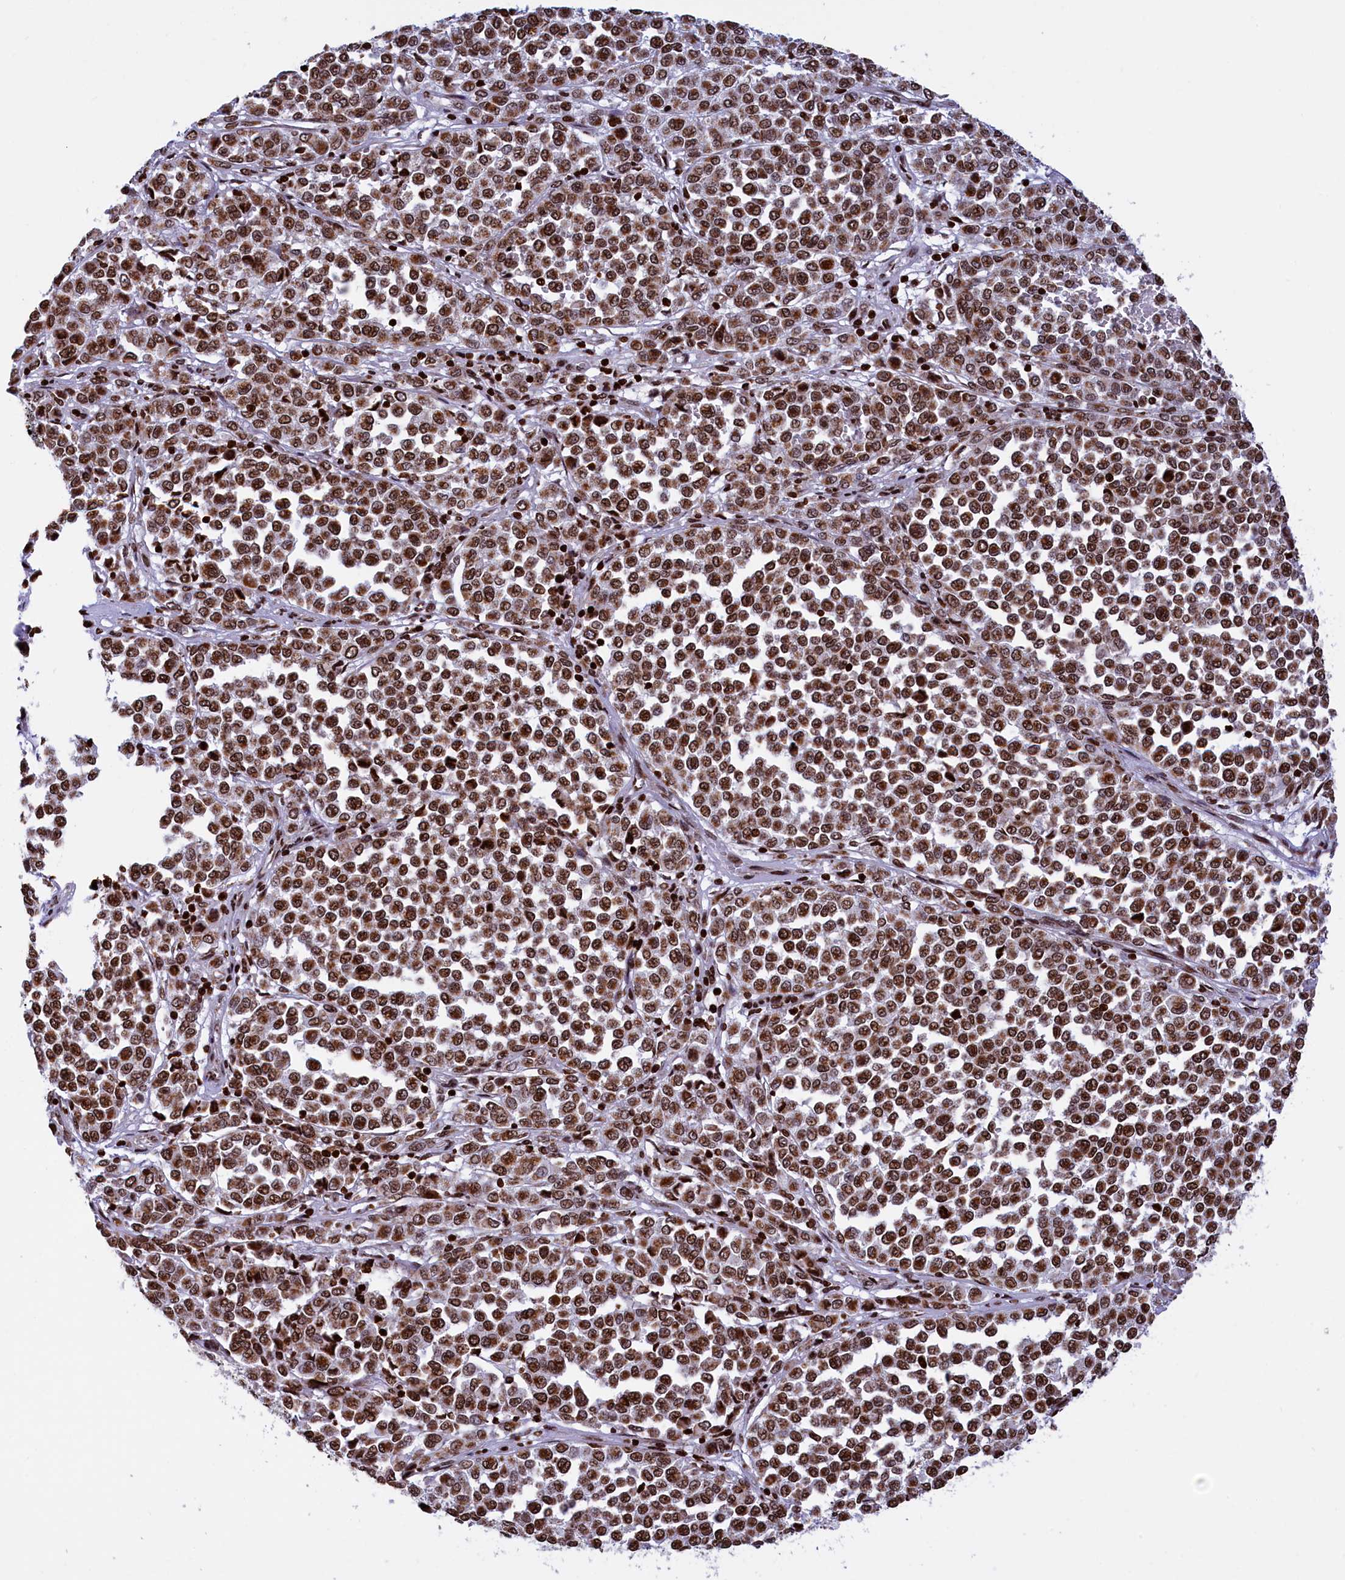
{"staining": {"intensity": "strong", "quantity": ">75%", "location": "nuclear"}, "tissue": "melanoma", "cell_type": "Tumor cells", "image_type": "cancer", "snomed": [{"axis": "morphology", "description": "Malignant melanoma, Metastatic site"}, {"axis": "topography", "description": "Pancreas"}], "caption": "High-power microscopy captured an immunohistochemistry (IHC) micrograph of melanoma, revealing strong nuclear expression in approximately >75% of tumor cells. (Brightfield microscopy of DAB IHC at high magnification).", "gene": "TIMM29", "patient": {"sex": "female", "age": 30}}